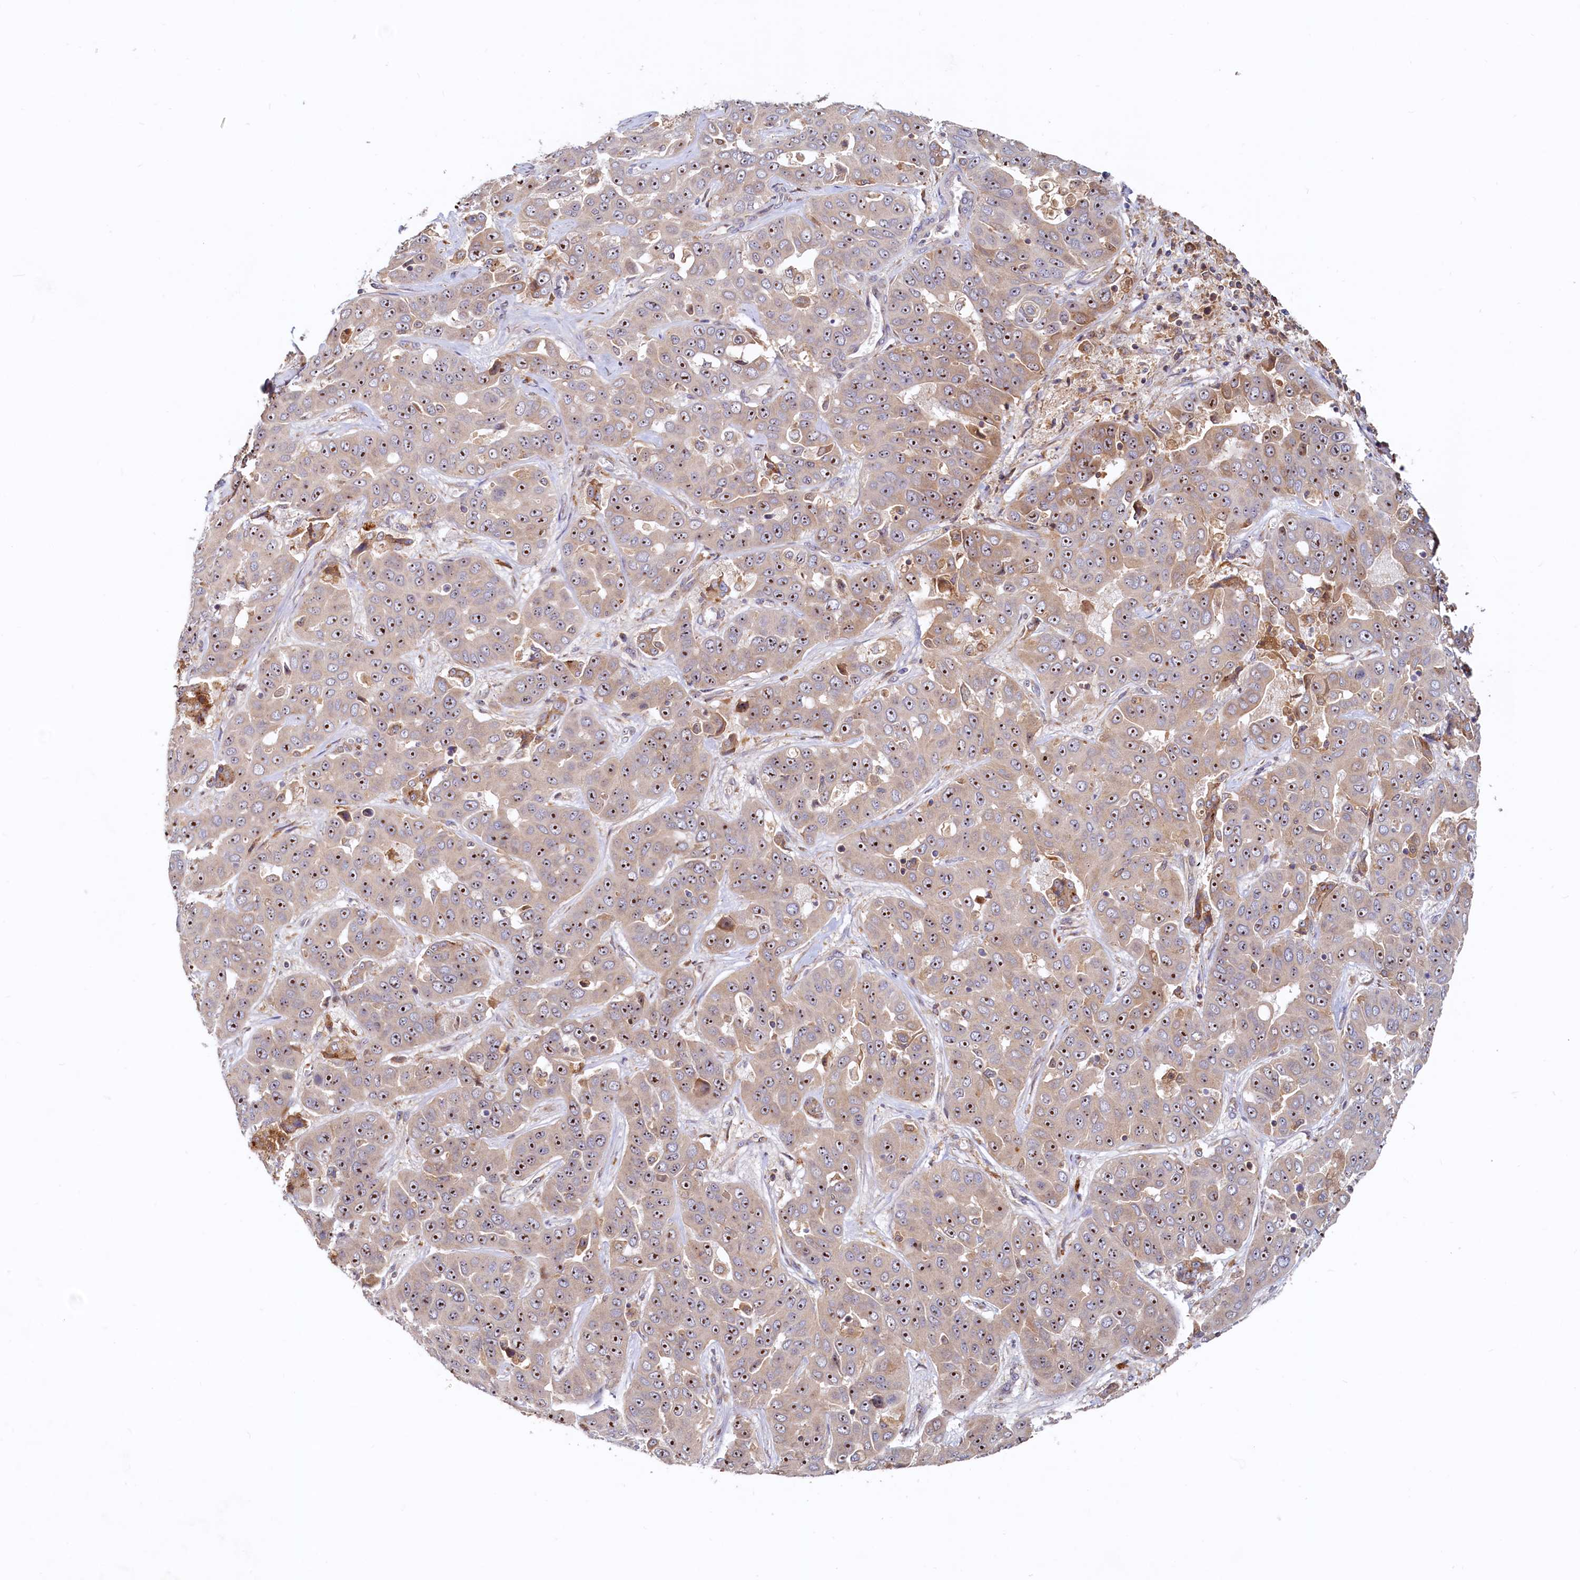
{"staining": {"intensity": "moderate", "quantity": ">75%", "location": "cytoplasmic/membranous,nuclear"}, "tissue": "liver cancer", "cell_type": "Tumor cells", "image_type": "cancer", "snomed": [{"axis": "morphology", "description": "Cholangiocarcinoma"}, {"axis": "topography", "description": "Liver"}], "caption": "A photomicrograph of human cholangiocarcinoma (liver) stained for a protein demonstrates moderate cytoplasmic/membranous and nuclear brown staining in tumor cells. Using DAB (brown) and hematoxylin (blue) stains, captured at high magnification using brightfield microscopy.", "gene": "RGS7BP", "patient": {"sex": "female", "age": 52}}